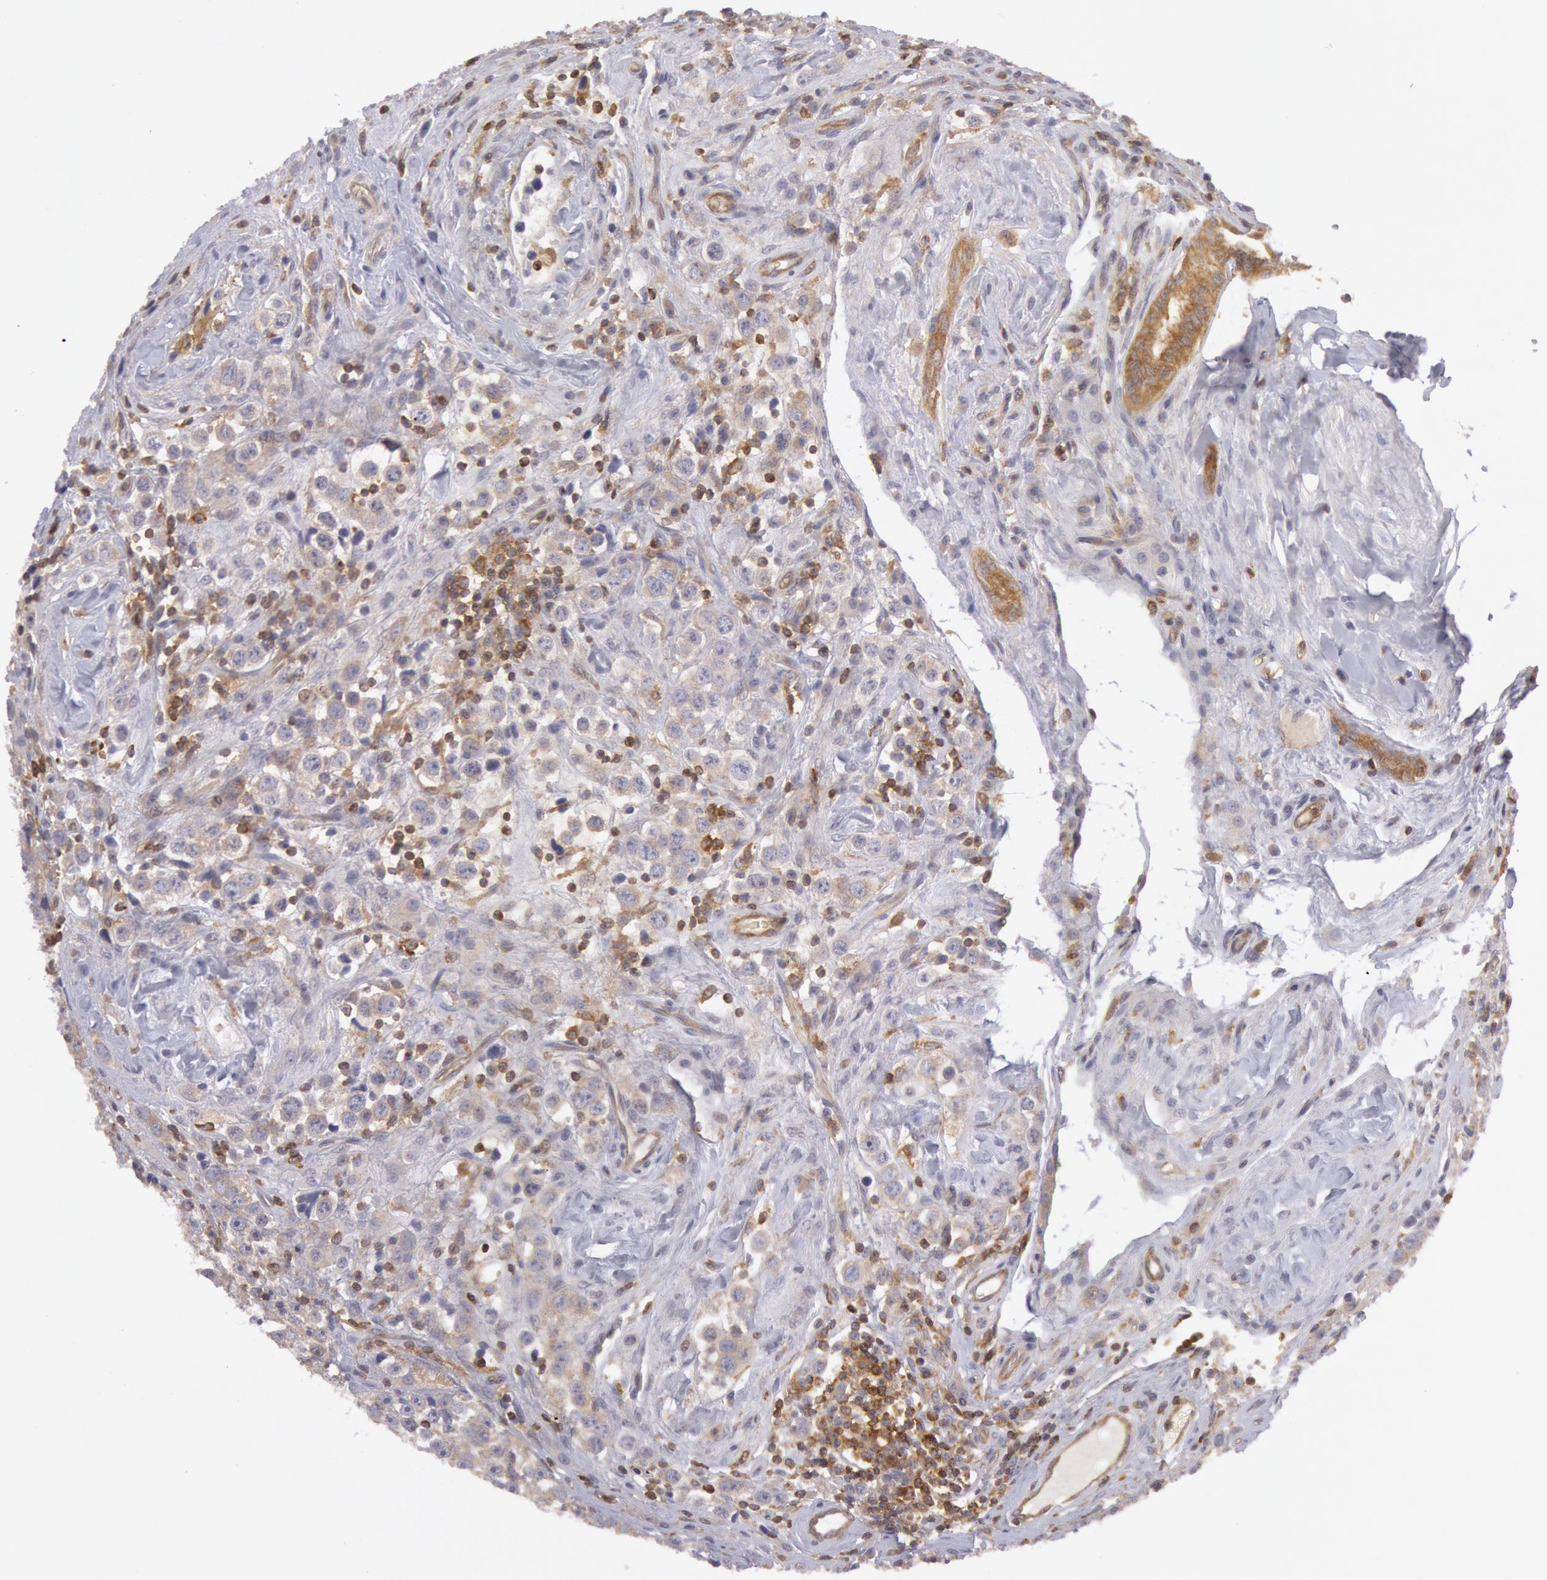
{"staining": {"intensity": "weak", "quantity": "25%-75%", "location": "cytoplasmic/membranous"}, "tissue": "testis cancer", "cell_type": "Tumor cells", "image_type": "cancer", "snomed": [{"axis": "morphology", "description": "Seminoma, NOS"}, {"axis": "topography", "description": "Testis"}], "caption": "The histopathology image displays staining of testis cancer, revealing weak cytoplasmic/membranous protein expression (brown color) within tumor cells.", "gene": "IKBKB", "patient": {"sex": "male", "age": 32}}